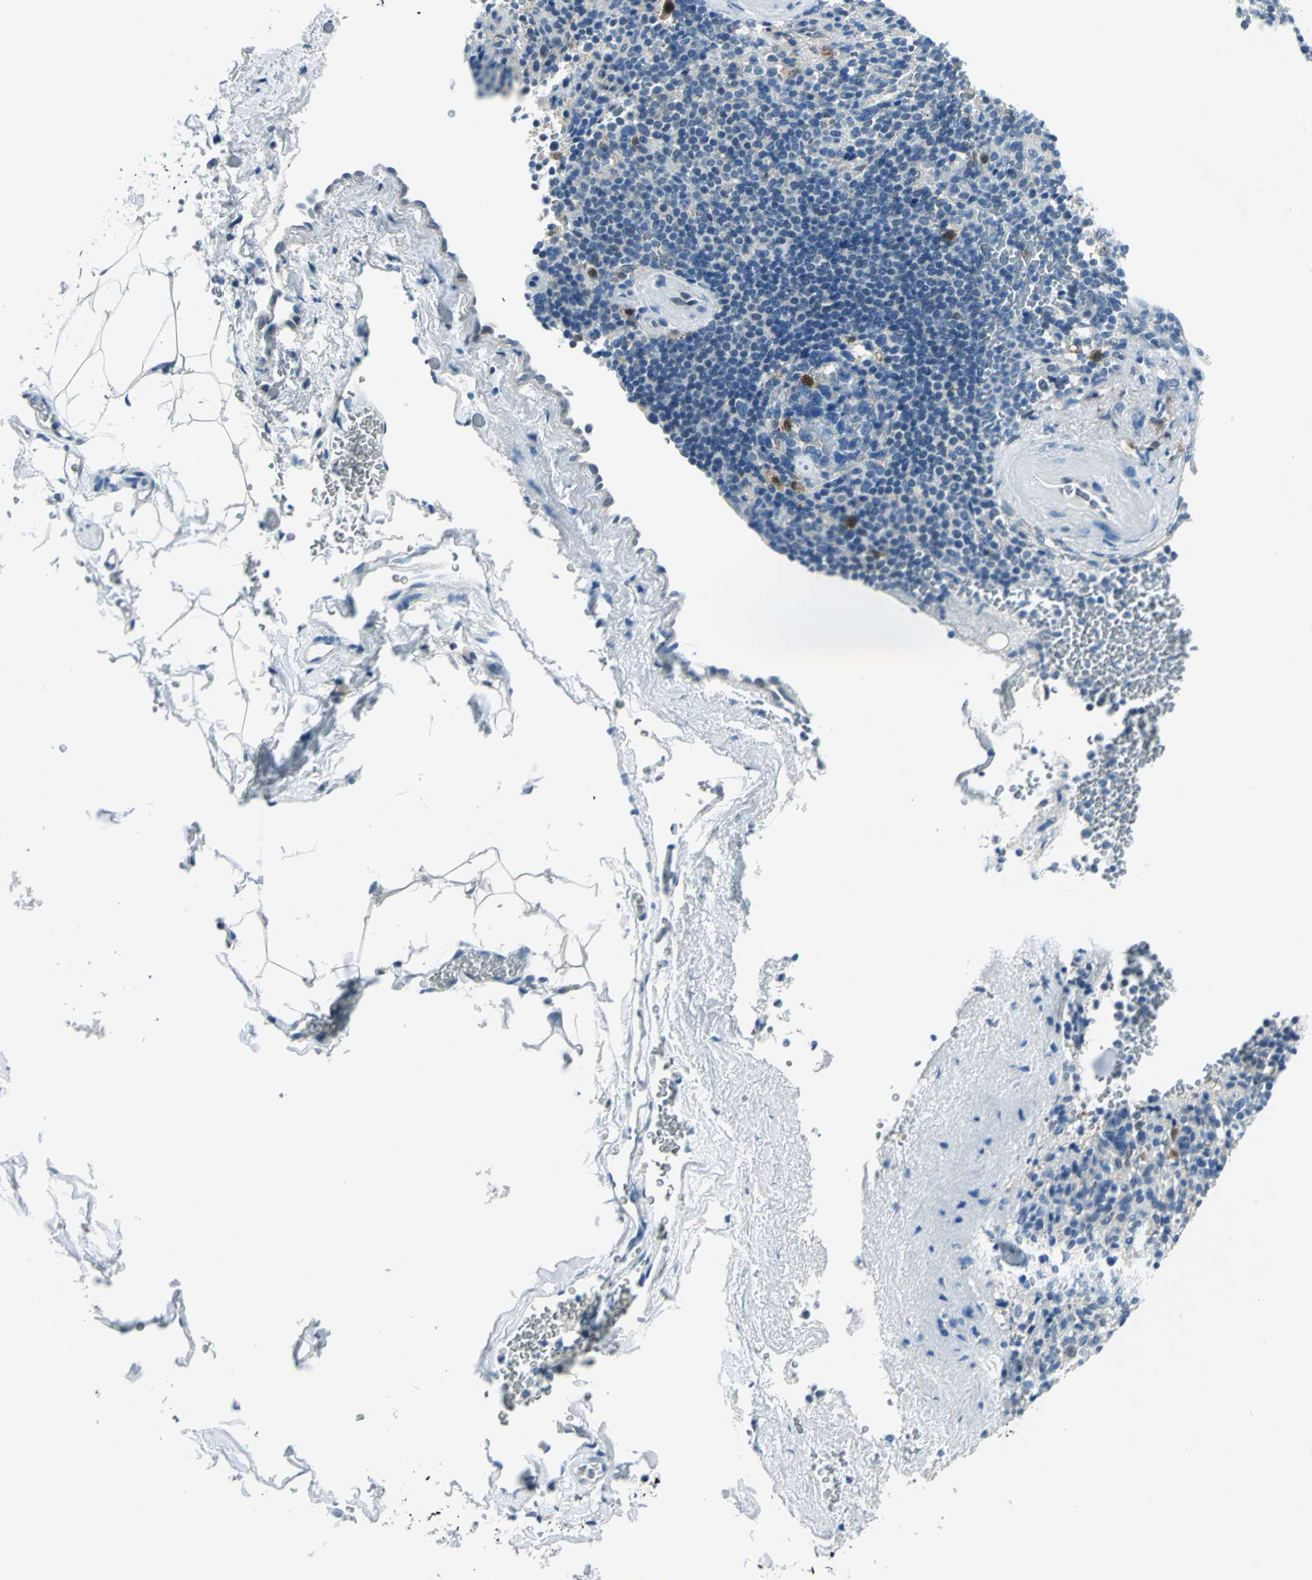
{"staining": {"intensity": "negative", "quantity": "none", "location": "none"}, "tissue": "spleen", "cell_type": "Cells in red pulp", "image_type": "normal", "snomed": [{"axis": "morphology", "description": "Normal tissue, NOS"}, {"axis": "topography", "description": "Spleen"}], "caption": "IHC of benign human spleen reveals no expression in cells in red pulp.", "gene": "AKR1A1", "patient": {"sex": "female", "age": 74}}